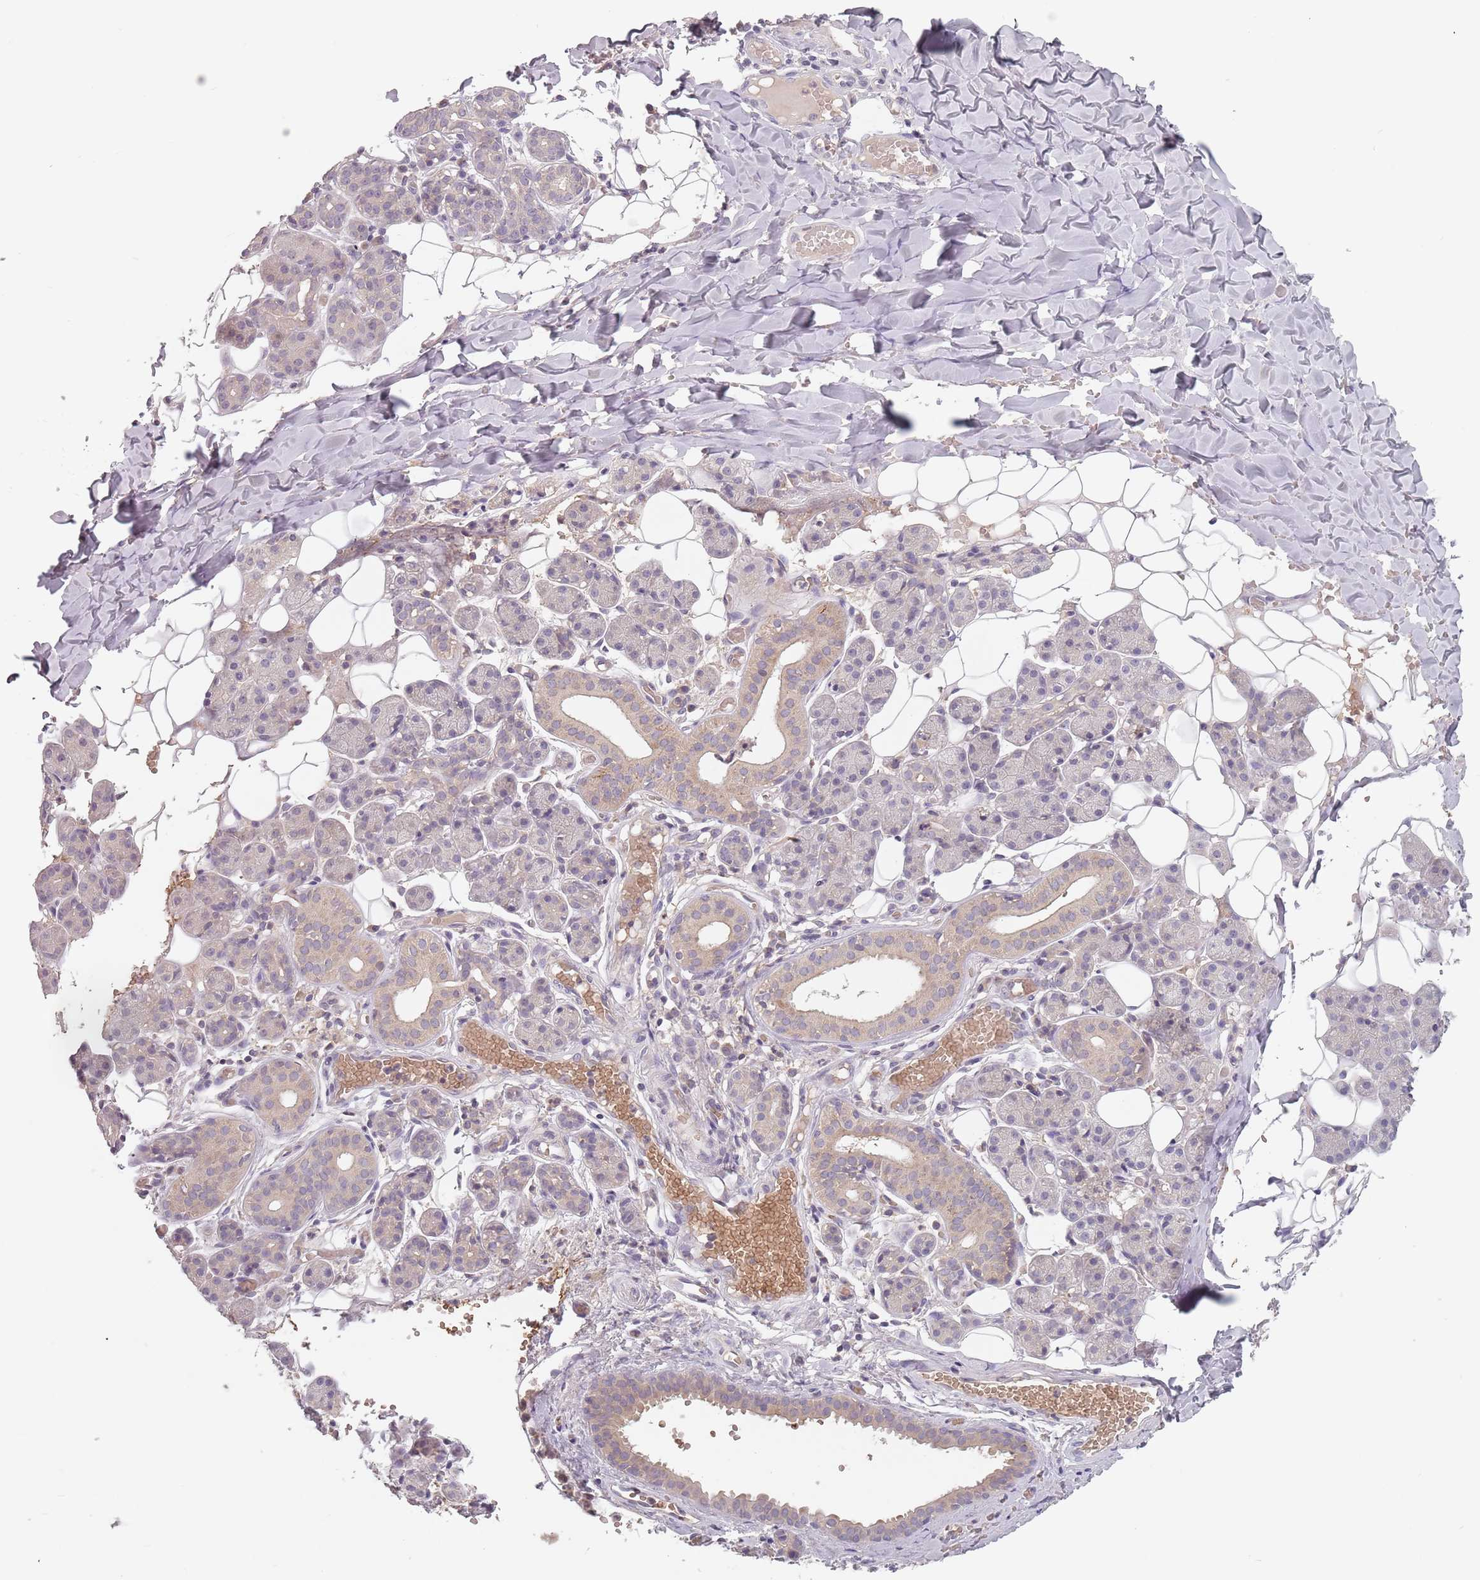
{"staining": {"intensity": "weak", "quantity": "25%-75%", "location": "cytoplasmic/membranous"}, "tissue": "salivary gland", "cell_type": "Glandular cells", "image_type": "normal", "snomed": [{"axis": "morphology", "description": "Normal tissue, NOS"}, {"axis": "topography", "description": "Salivary gland"}], "caption": "A low amount of weak cytoplasmic/membranous positivity is appreciated in about 25%-75% of glandular cells in unremarkable salivary gland.", "gene": "ASB13", "patient": {"sex": "female", "age": 33}}